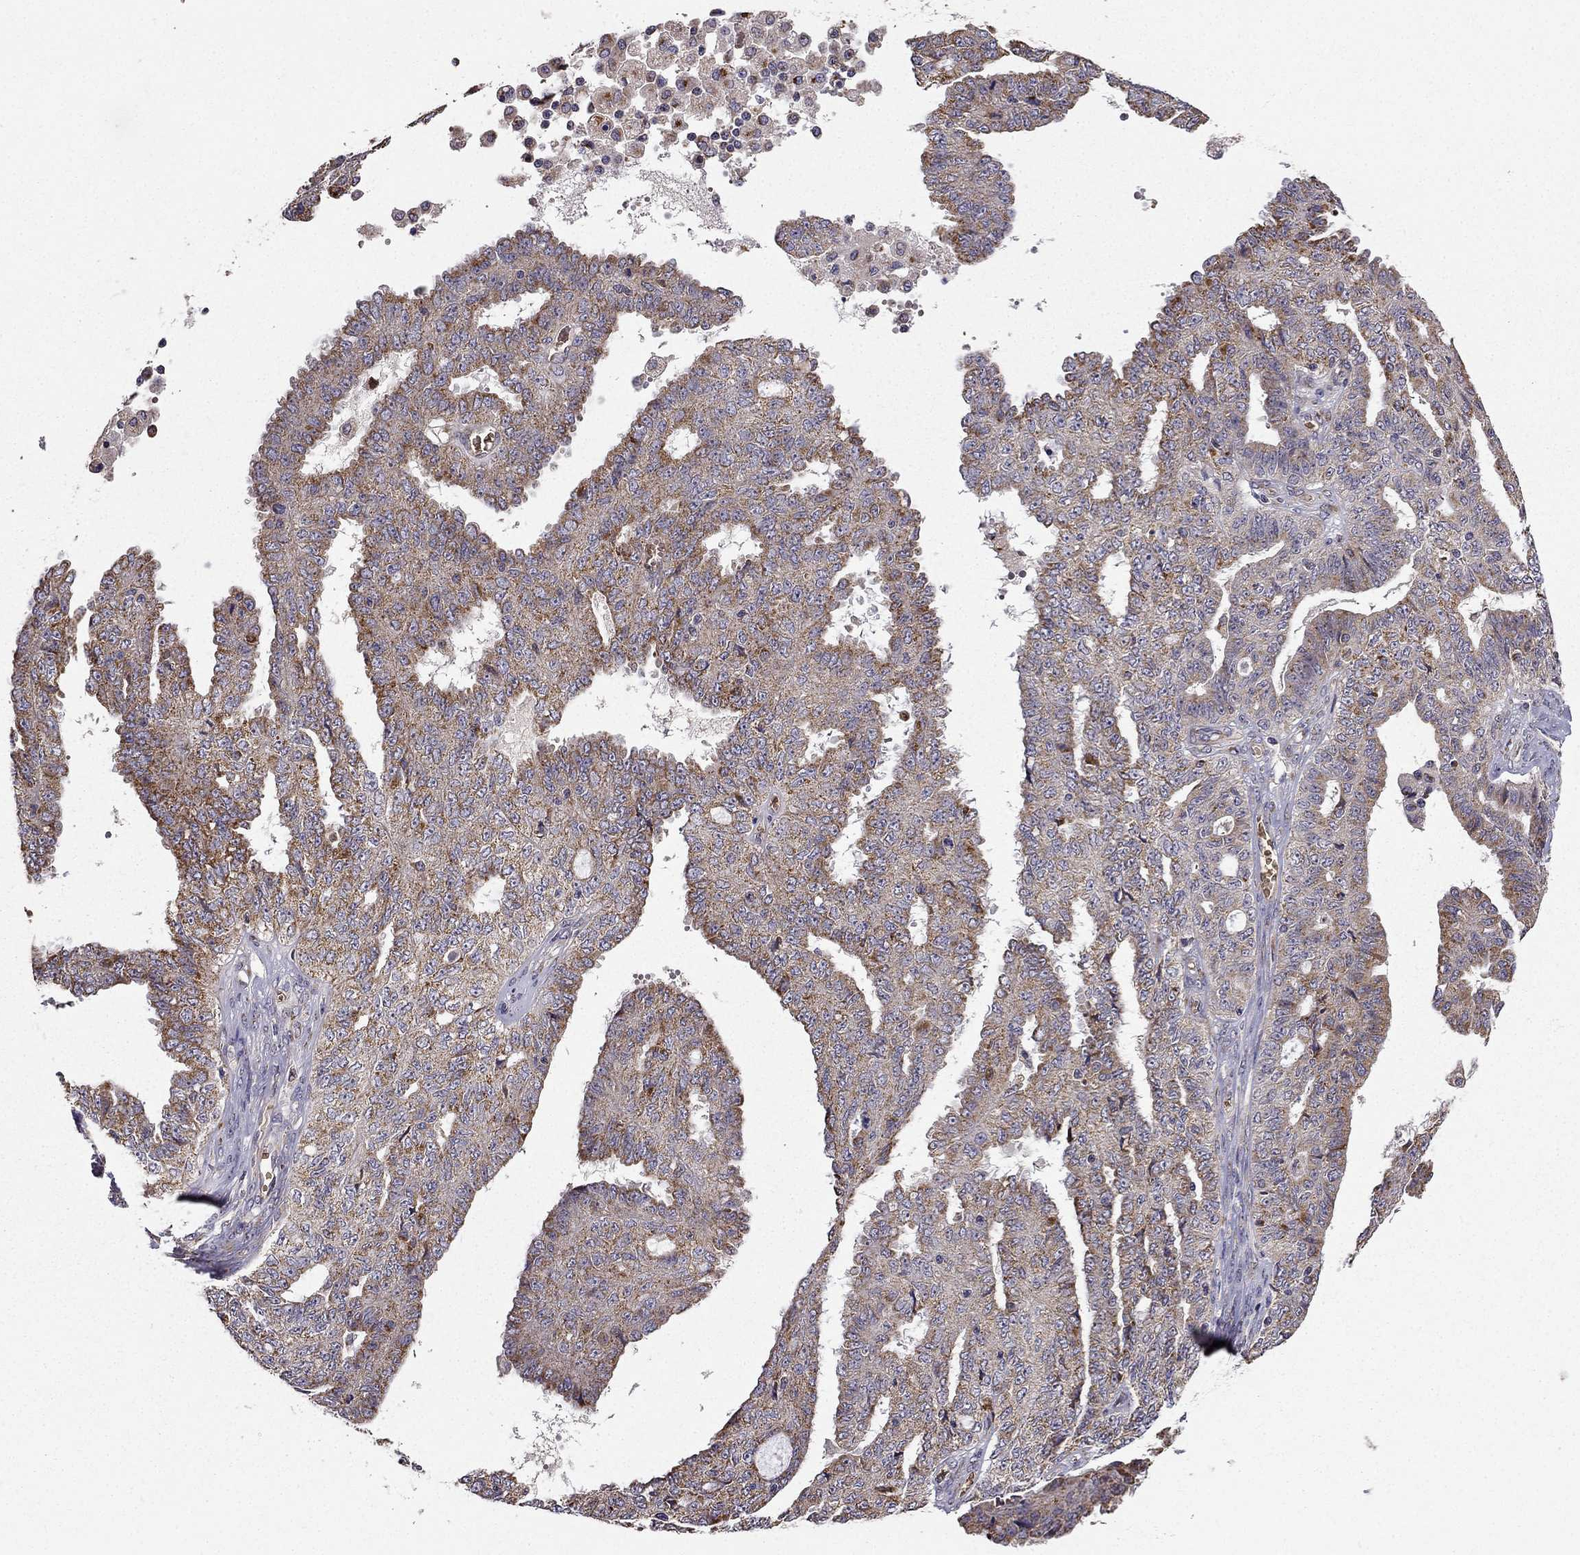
{"staining": {"intensity": "moderate", "quantity": "25%-75%", "location": "cytoplasmic/membranous"}, "tissue": "ovarian cancer", "cell_type": "Tumor cells", "image_type": "cancer", "snomed": [{"axis": "morphology", "description": "Cystadenocarcinoma, serous, NOS"}, {"axis": "topography", "description": "Ovary"}], "caption": "A photomicrograph showing moderate cytoplasmic/membranous positivity in about 25%-75% of tumor cells in serous cystadenocarcinoma (ovarian), as visualized by brown immunohistochemical staining.", "gene": "B4GALT7", "patient": {"sex": "female", "age": 71}}